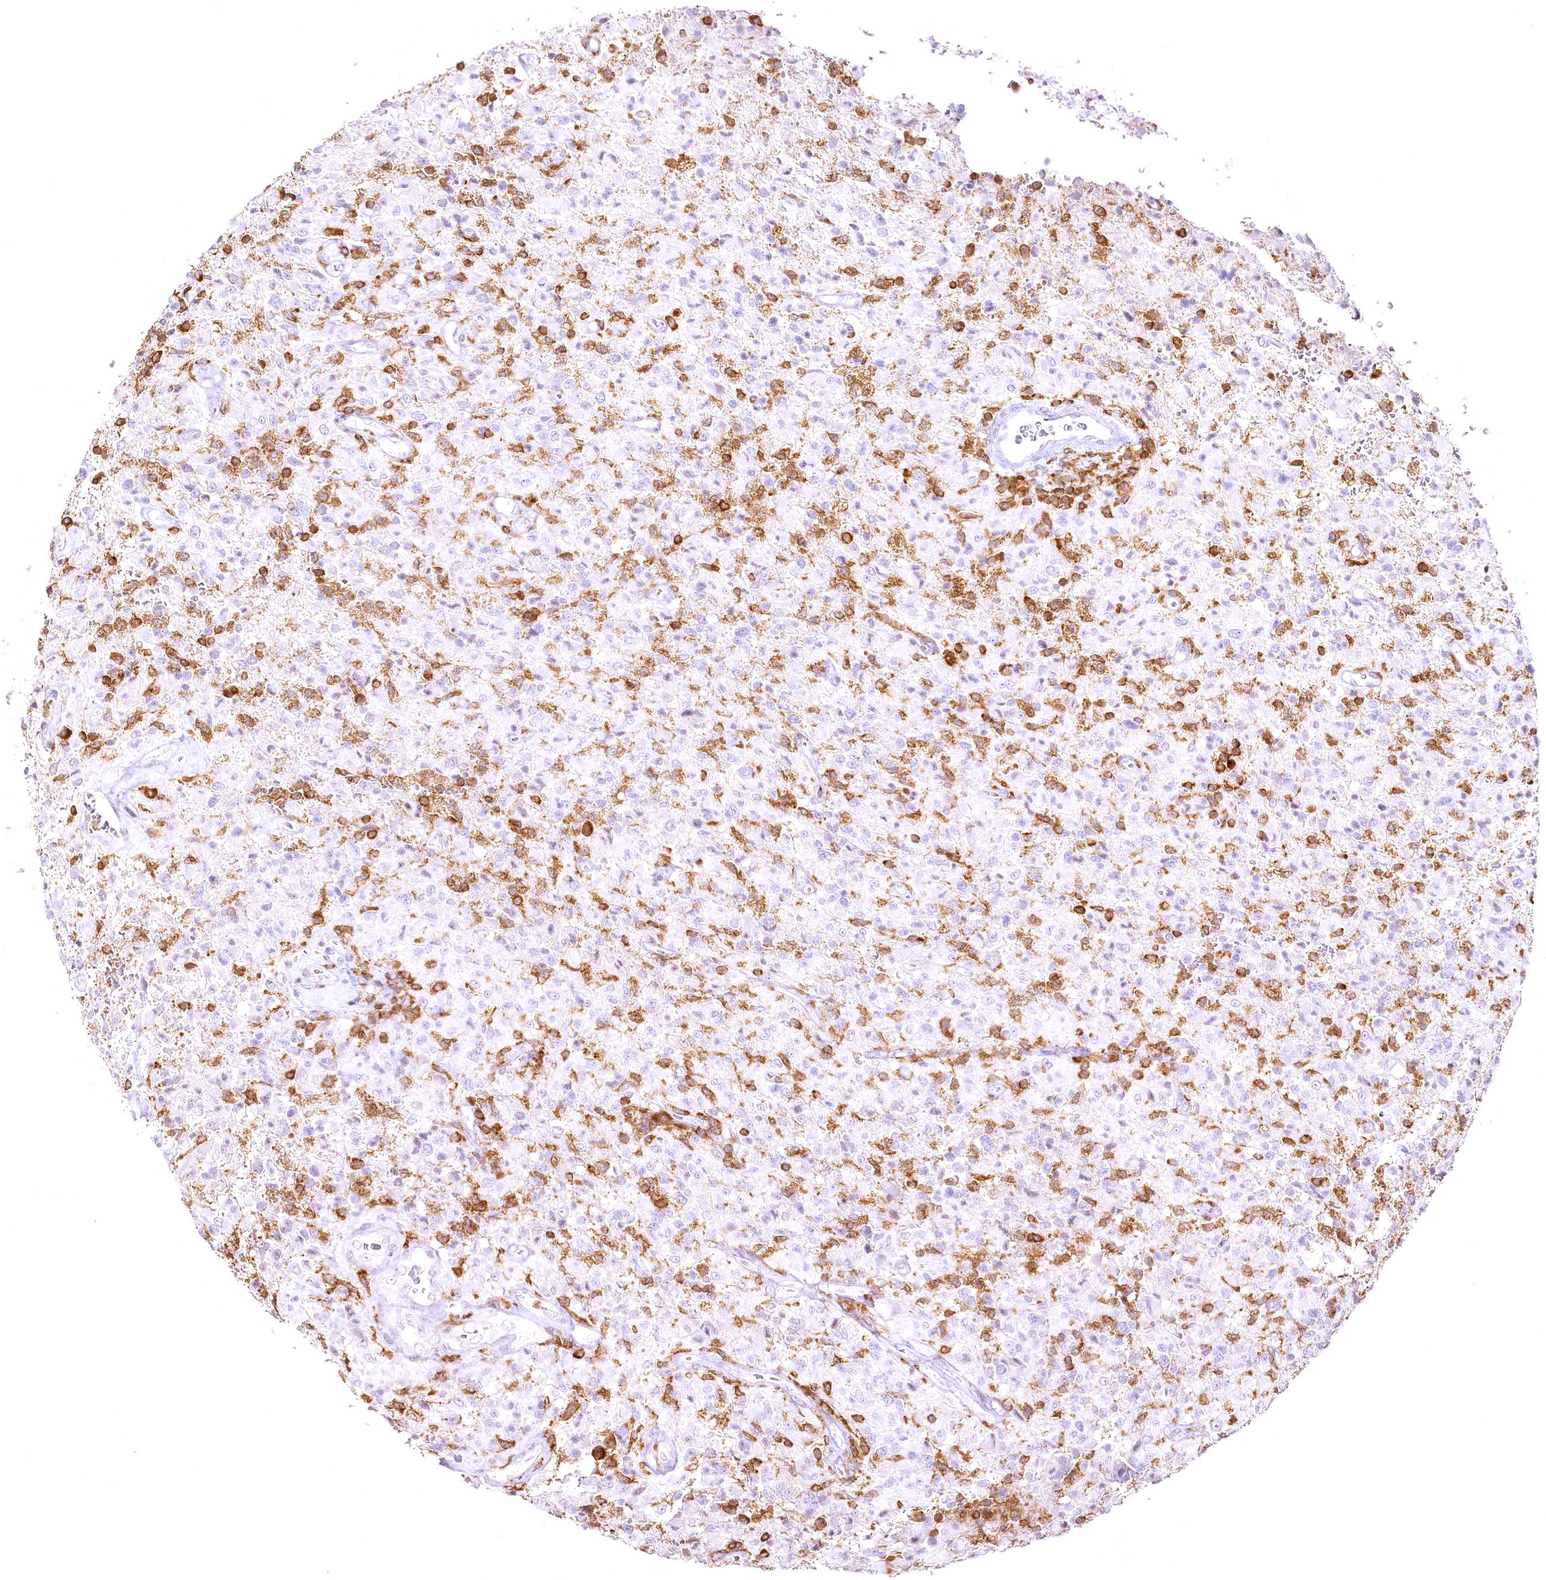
{"staining": {"intensity": "negative", "quantity": "none", "location": "none"}, "tissue": "glioma", "cell_type": "Tumor cells", "image_type": "cancer", "snomed": [{"axis": "morphology", "description": "Glioma, malignant, High grade"}, {"axis": "topography", "description": "Brain"}], "caption": "A high-resolution photomicrograph shows immunohistochemistry staining of high-grade glioma (malignant), which reveals no significant staining in tumor cells.", "gene": "DOCK2", "patient": {"sex": "female", "age": 57}}